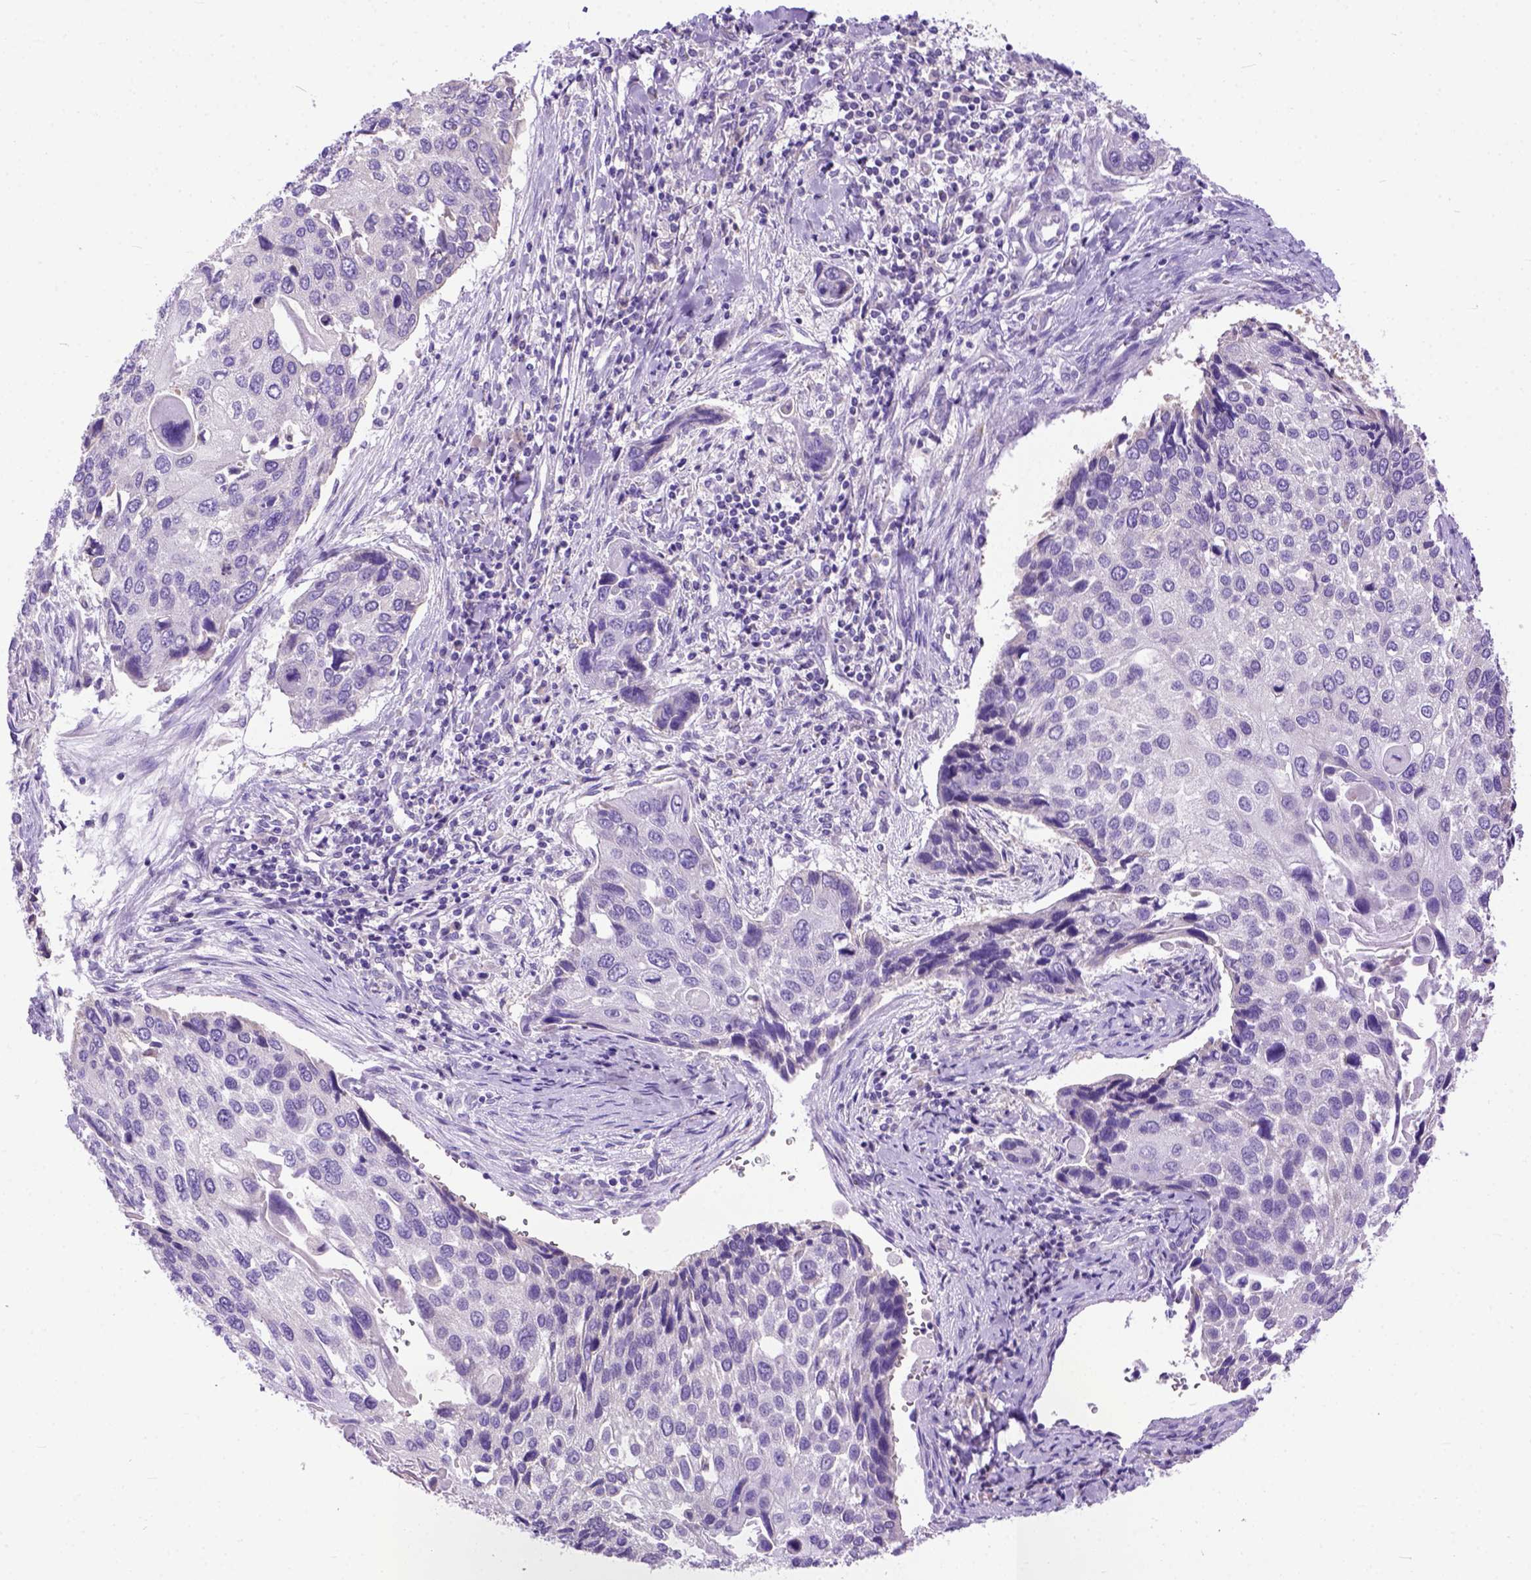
{"staining": {"intensity": "negative", "quantity": "none", "location": "none"}, "tissue": "lung cancer", "cell_type": "Tumor cells", "image_type": "cancer", "snomed": [{"axis": "morphology", "description": "Squamous cell carcinoma, NOS"}, {"axis": "morphology", "description": "Squamous cell carcinoma, metastatic, NOS"}, {"axis": "topography", "description": "Lung"}], "caption": "DAB immunohistochemical staining of human lung cancer displays no significant staining in tumor cells.", "gene": "ODAD3", "patient": {"sex": "male", "age": 63}}